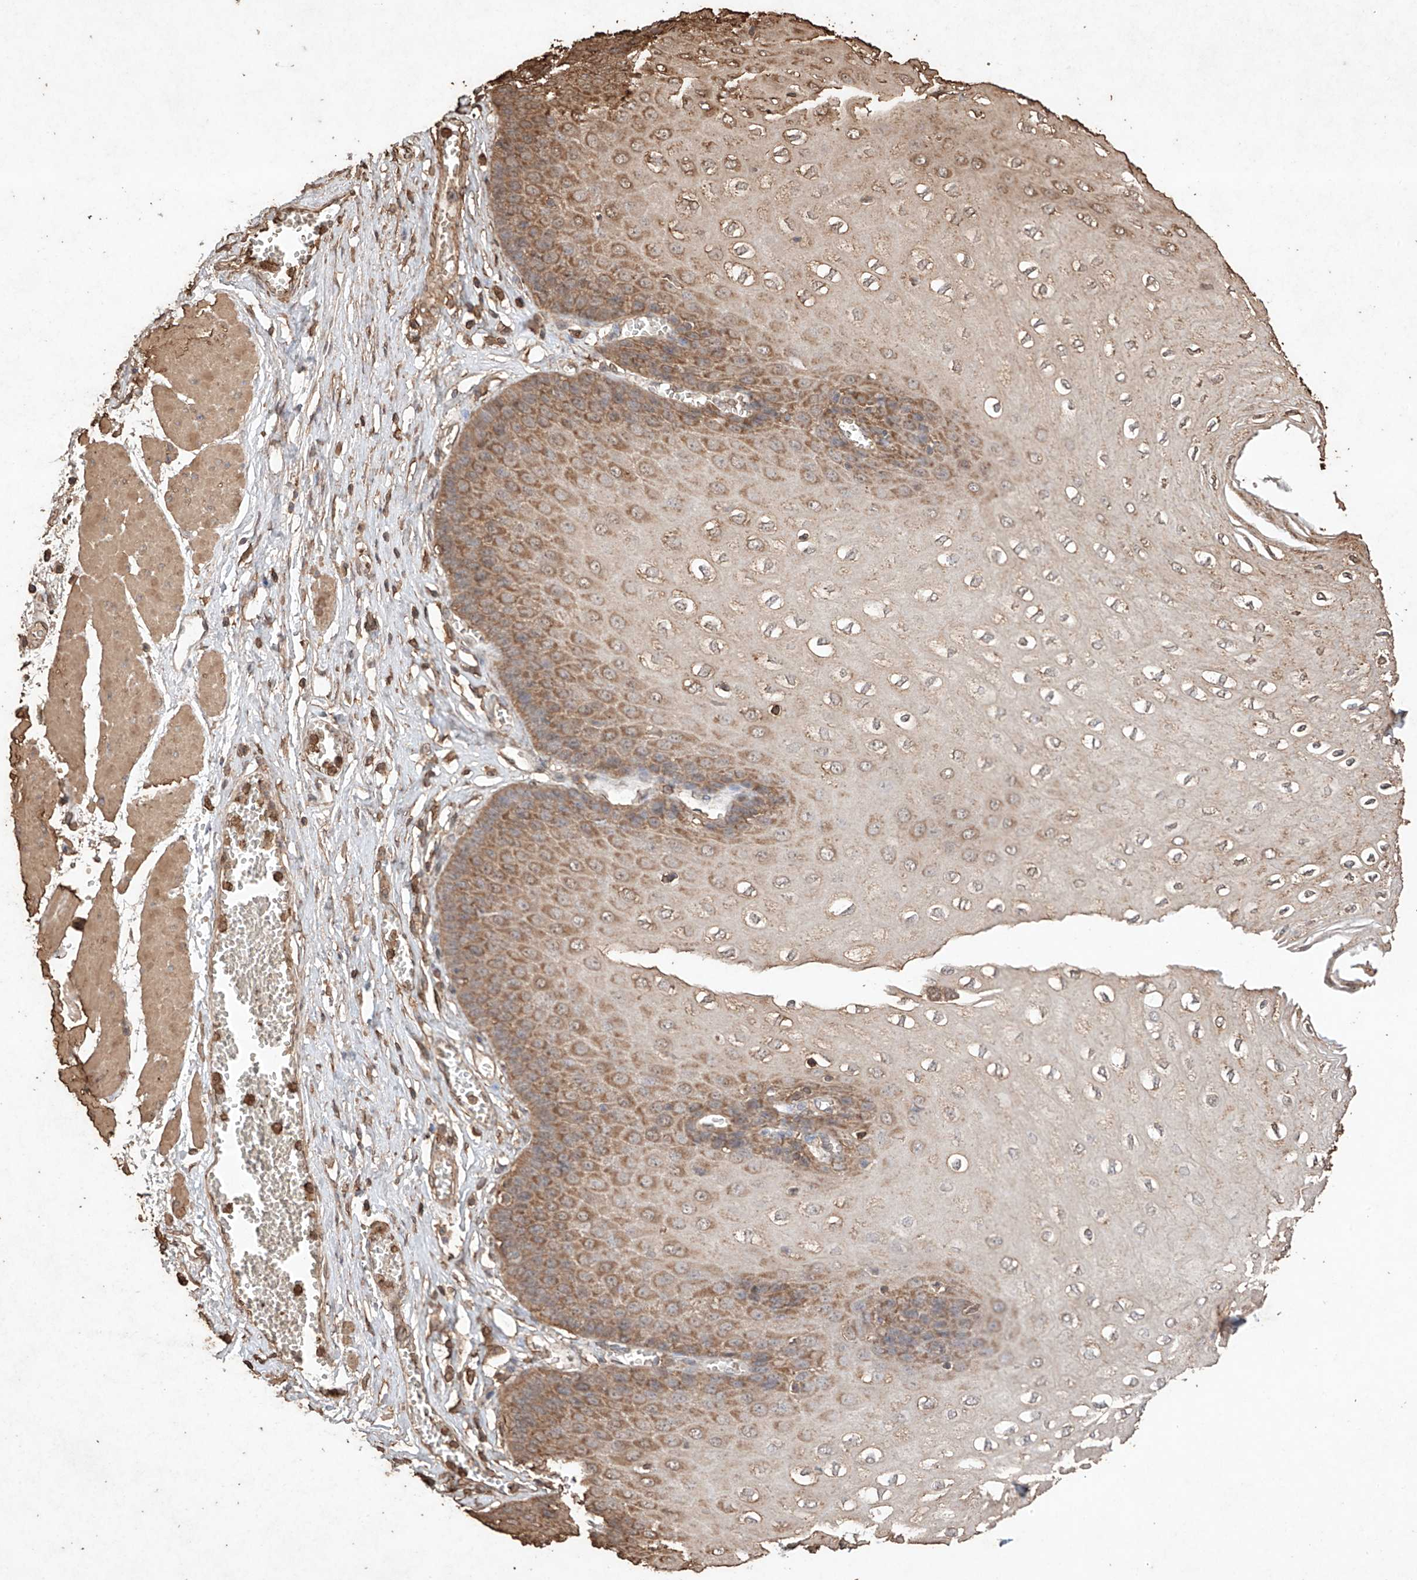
{"staining": {"intensity": "moderate", "quantity": ">75%", "location": "cytoplasmic/membranous"}, "tissue": "esophagus", "cell_type": "Squamous epithelial cells", "image_type": "normal", "snomed": [{"axis": "morphology", "description": "Normal tissue, NOS"}, {"axis": "topography", "description": "Esophagus"}], "caption": "A brown stain shows moderate cytoplasmic/membranous positivity of a protein in squamous epithelial cells of benign human esophagus. (Stains: DAB in brown, nuclei in blue, Microscopy: brightfield microscopy at high magnification).", "gene": "M6PR", "patient": {"sex": "male", "age": 60}}